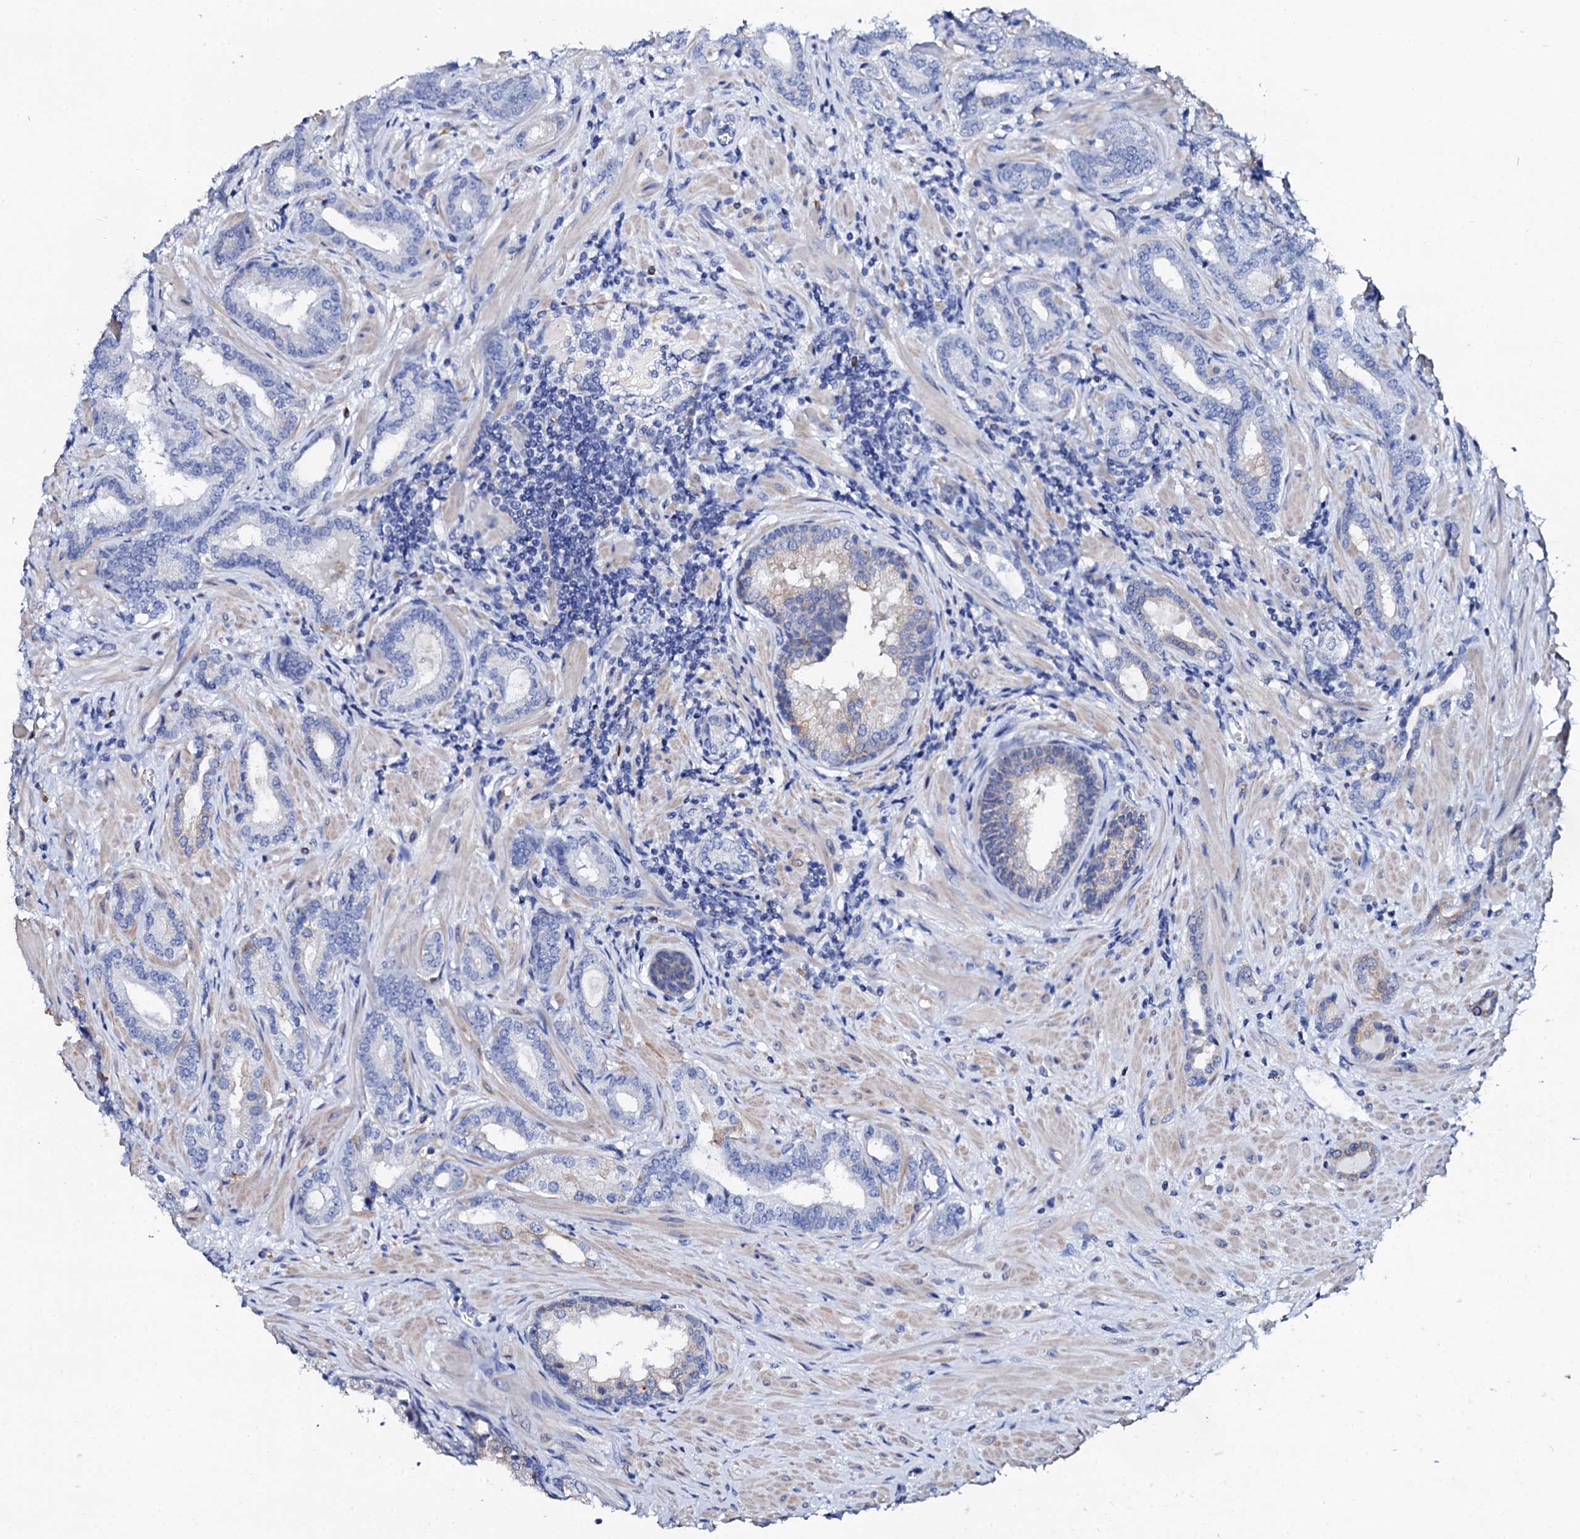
{"staining": {"intensity": "negative", "quantity": "none", "location": "none"}, "tissue": "prostate cancer", "cell_type": "Tumor cells", "image_type": "cancer", "snomed": [{"axis": "morphology", "description": "Adenocarcinoma, High grade"}, {"axis": "topography", "description": "Prostate"}], "caption": "Immunohistochemistry photomicrograph of prostate cancer stained for a protein (brown), which demonstrates no expression in tumor cells.", "gene": "GLB1L3", "patient": {"sex": "male", "age": 64}}